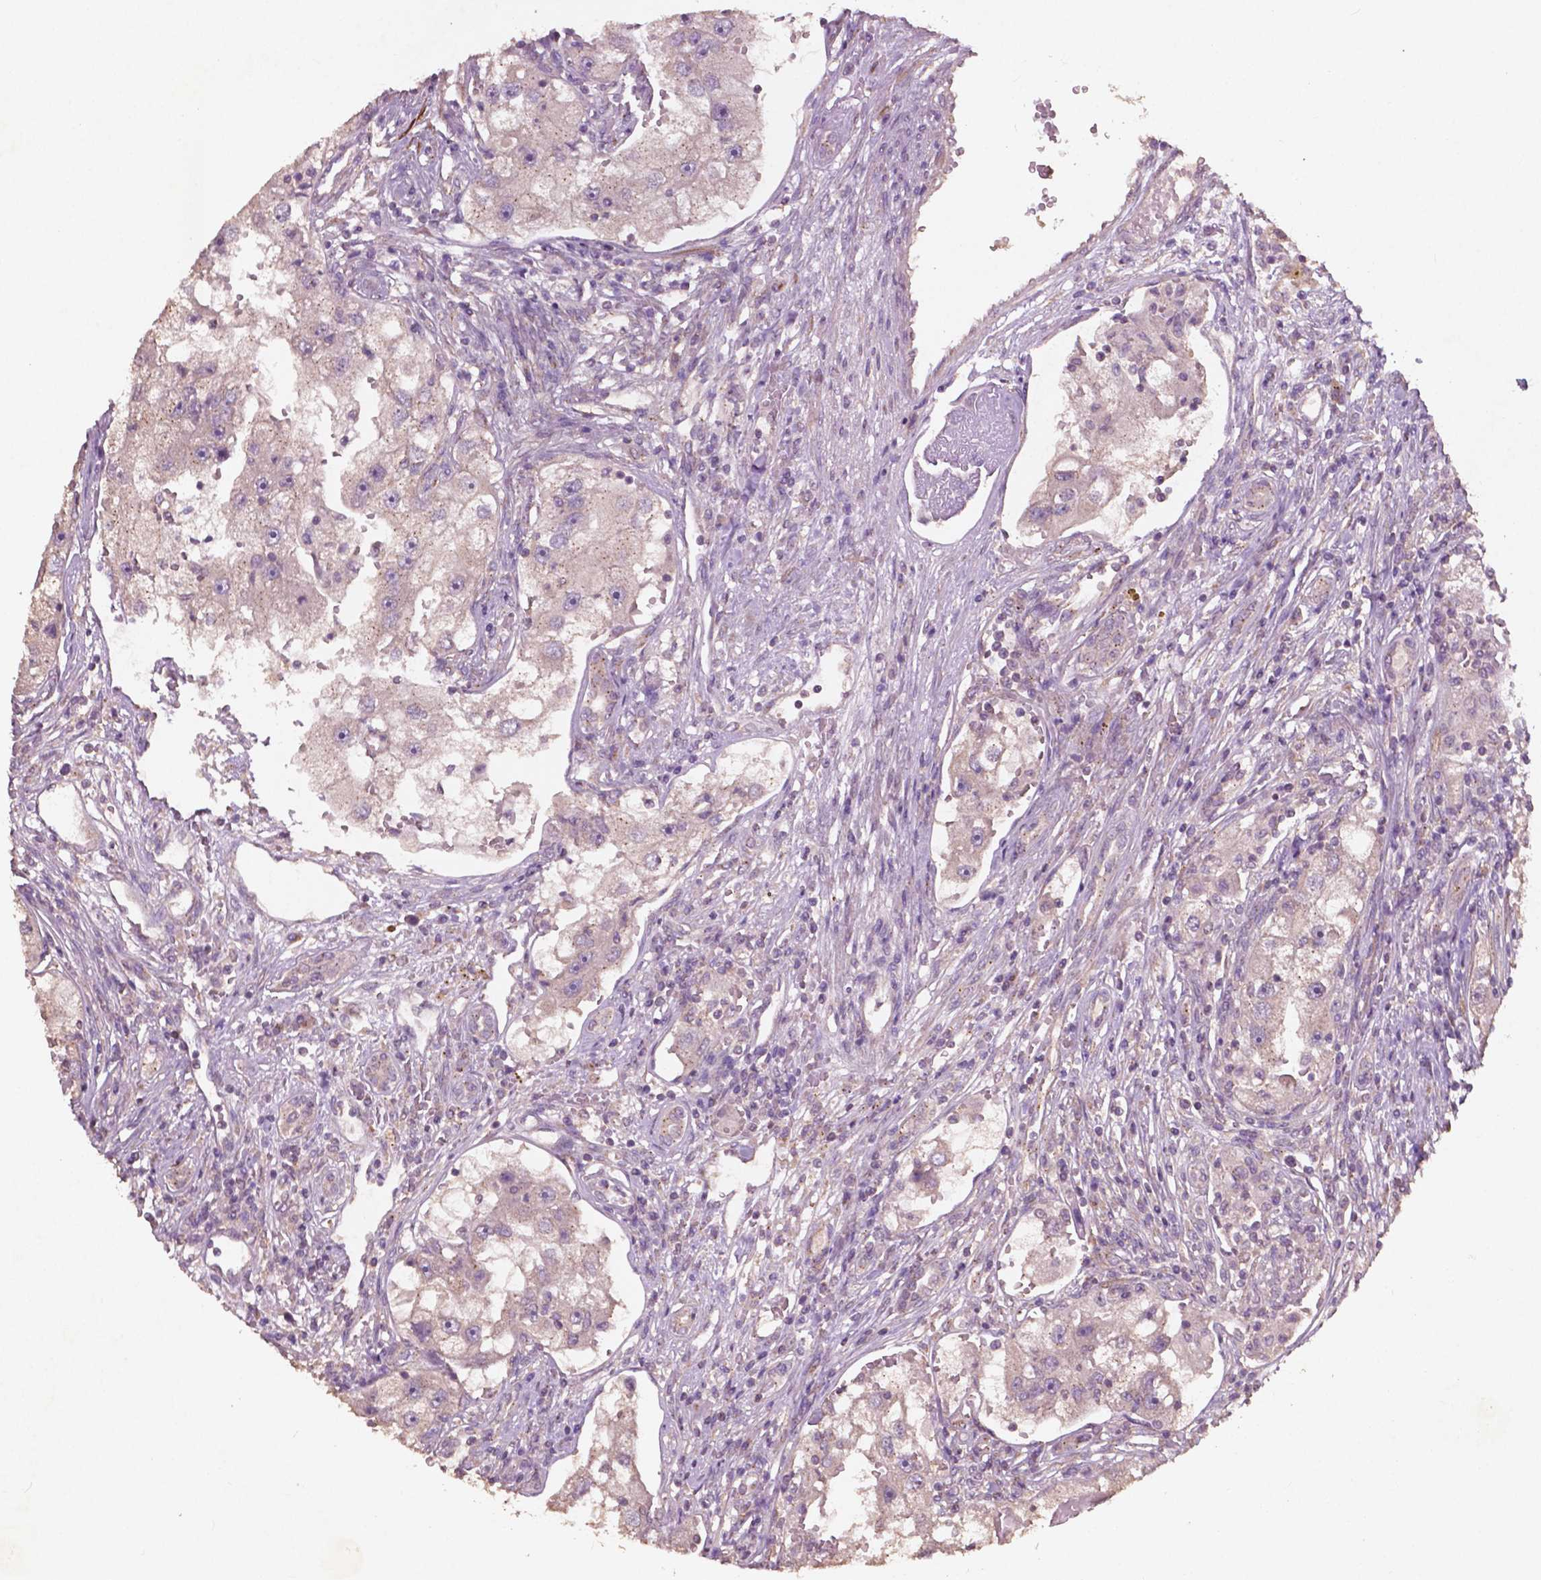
{"staining": {"intensity": "weak", "quantity": "25%-75%", "location": "cytoplasmic/membranous"}, "tissue": "renal cancer", "cell_type": "Tumor cells", "image_type": "cancer", "snomed": [{"axis": "morphology", "description": "Adenocarcinoma, NOS"}, {"axis": "topography", "description": "Kidney"}], "caption": "Immunohistochemical staining of renal adenocarcinoma reveals low levels of weak cytoplasmic/membranous protein staining in approximately 25%-75% of tumor cells.", "gene": "CHPT1", "patient": {"sex": "male", "age": 63}}